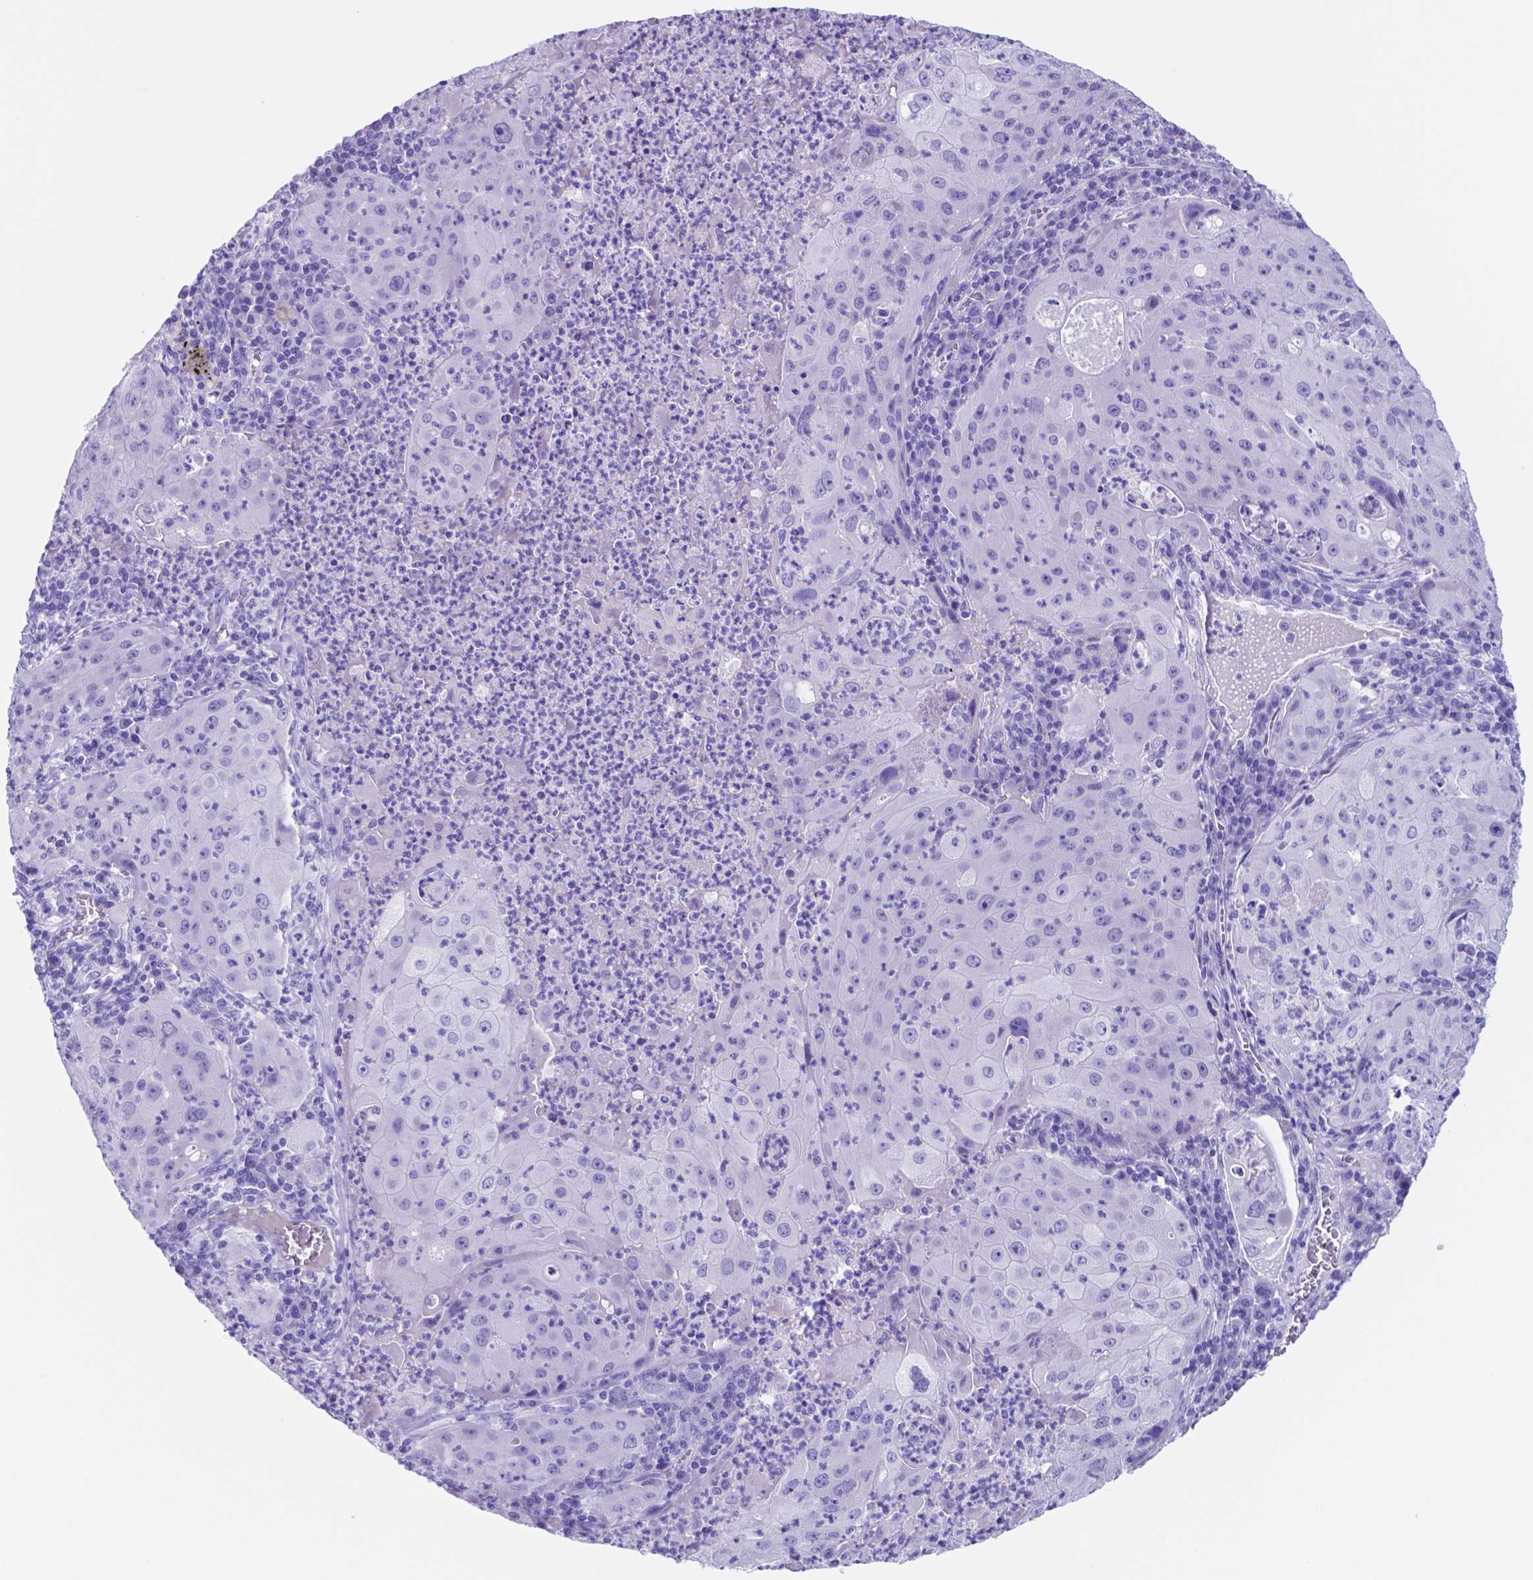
{"staining": {"intensity": "negative", "quantity": "none", "location": "none"}, "tissue": "lung cancer", "cell_type": "Tumor cells", "image_type": "cancer", "snomed": [{"axis": "morphology", "description": "Squamous cell carcinoma, NOS"}, {"axis": "topography", "description": "Lung"}], "caption": "Protein analysis of lung cancer displays no significant staining in tumor cells.", "gene": "DNAAF8", "patient": {"sex": "female", "age": 59}}